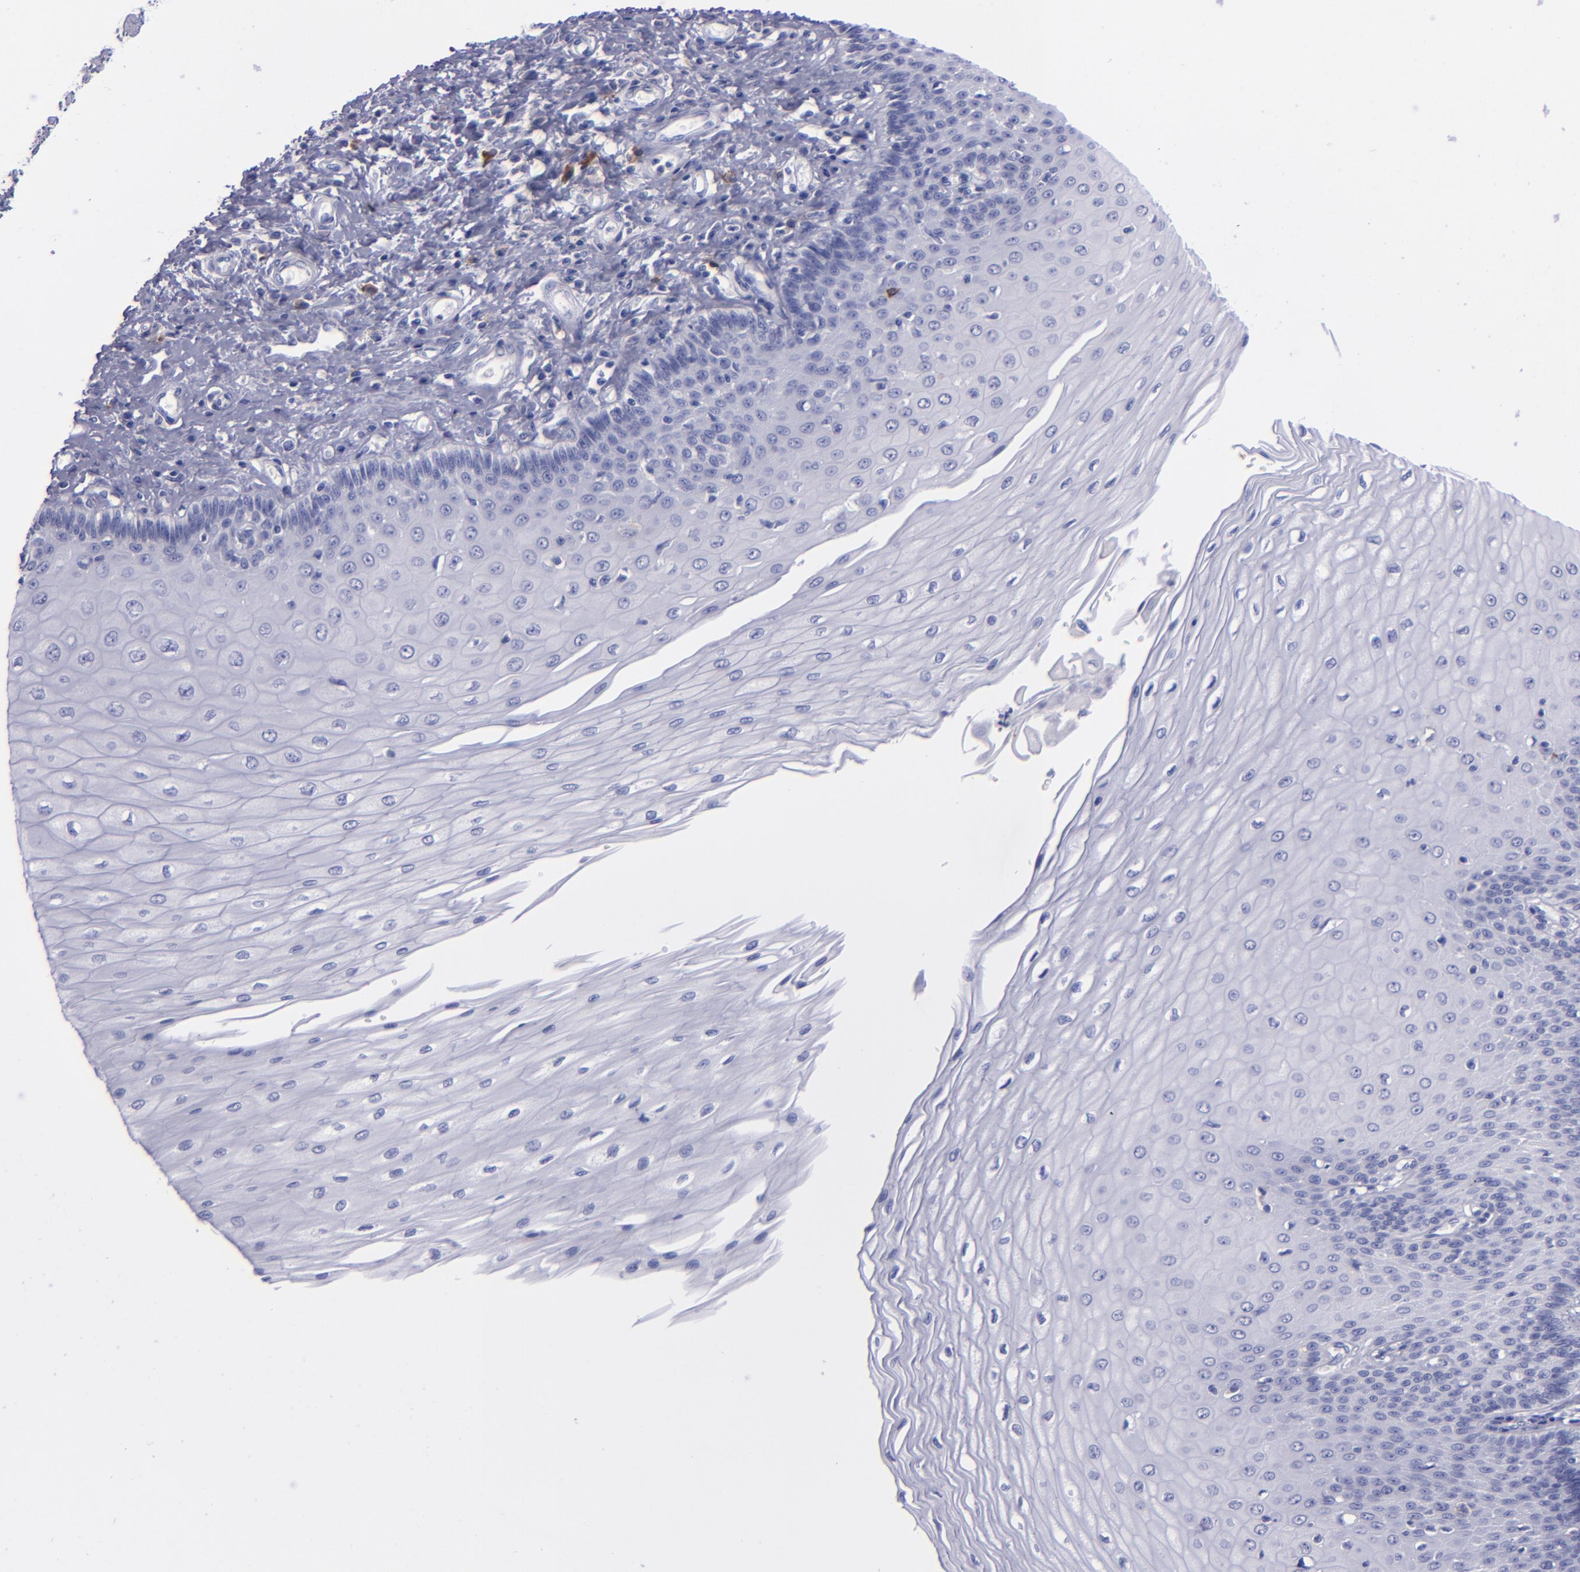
{"staining": {"intensity": "negative", "quantity": "none", "location": "none"}, "tissue": "esophagus", "cell_type": "Squamous epithelial cells", "image_type": "normal", "snomed": [{"axis": "morphology", "description": "Normal tissue, NOS"}, {"axis": "topography", "description": "Esophagus"}], "caption": "An image of esophagus stained for a protein shows no brown staining in squamous epithelial cells. The staining is performed using DAB (3,3'-diaminobenzidine) brown chromogen with nuclei counter-stained in using hematoxylin.", "gene": "CD37", "patient": {"sex": "male", "age": 70}}